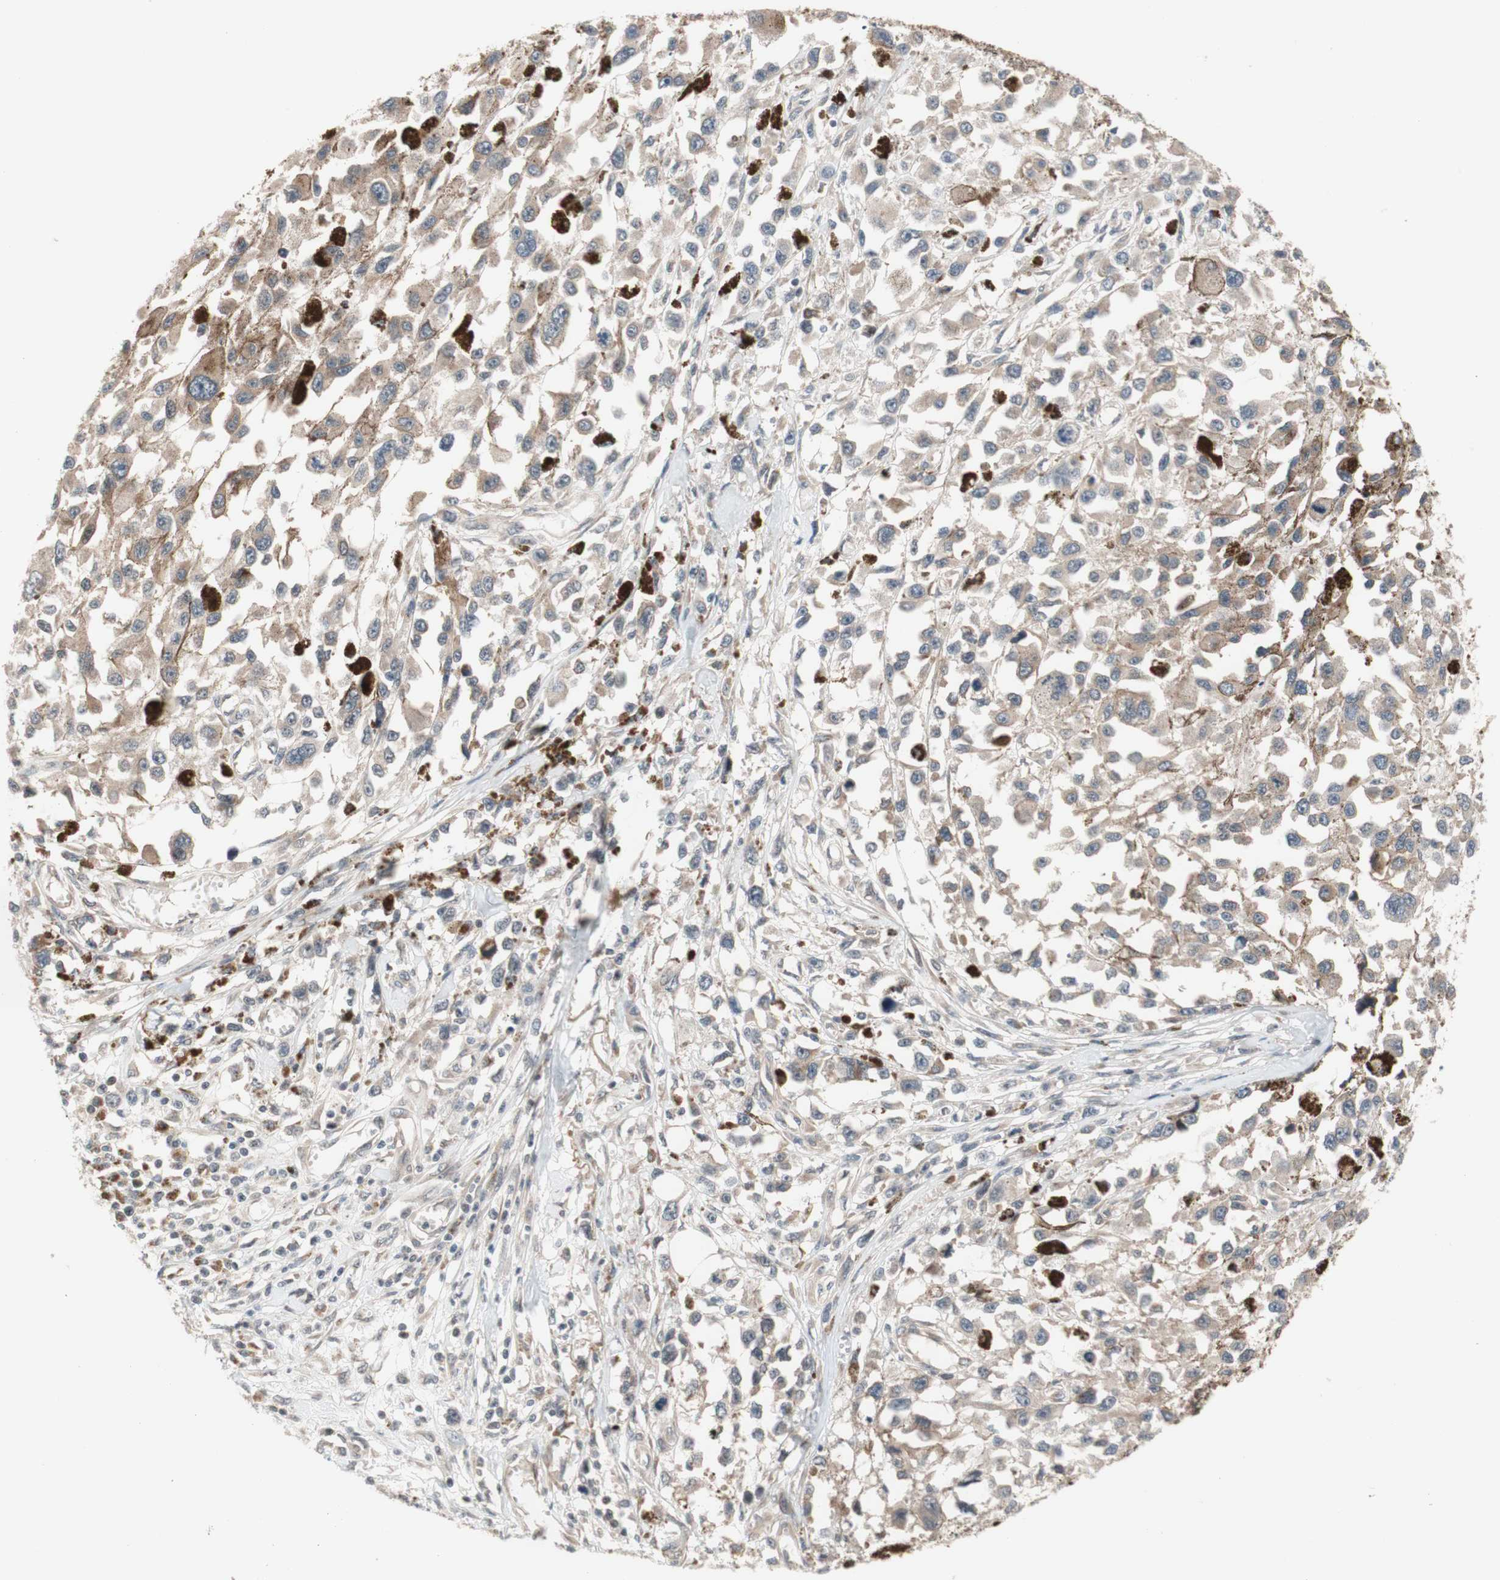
{"staining": {"intensity": "weak", "quantity": ">75%", "location": "cytoplasmic/membranous"}, "tissue": "melanoma", "cell_type": "Tumor cells", "image_type": "cancer", "snomed": [{"axis": "morphology", "description": "Malignant melanoma, Metastatic site"}, {"axis": "topography", "description": "Lymph node"}], "caption": "This is a histology image of immunohistochemistry (IHC) staining of melanoma, which shows weak expression in the cytoplasmic/membranous of tumor cells.", "gene": "CD55", "patient": {"sex": "male", "age": 59}}